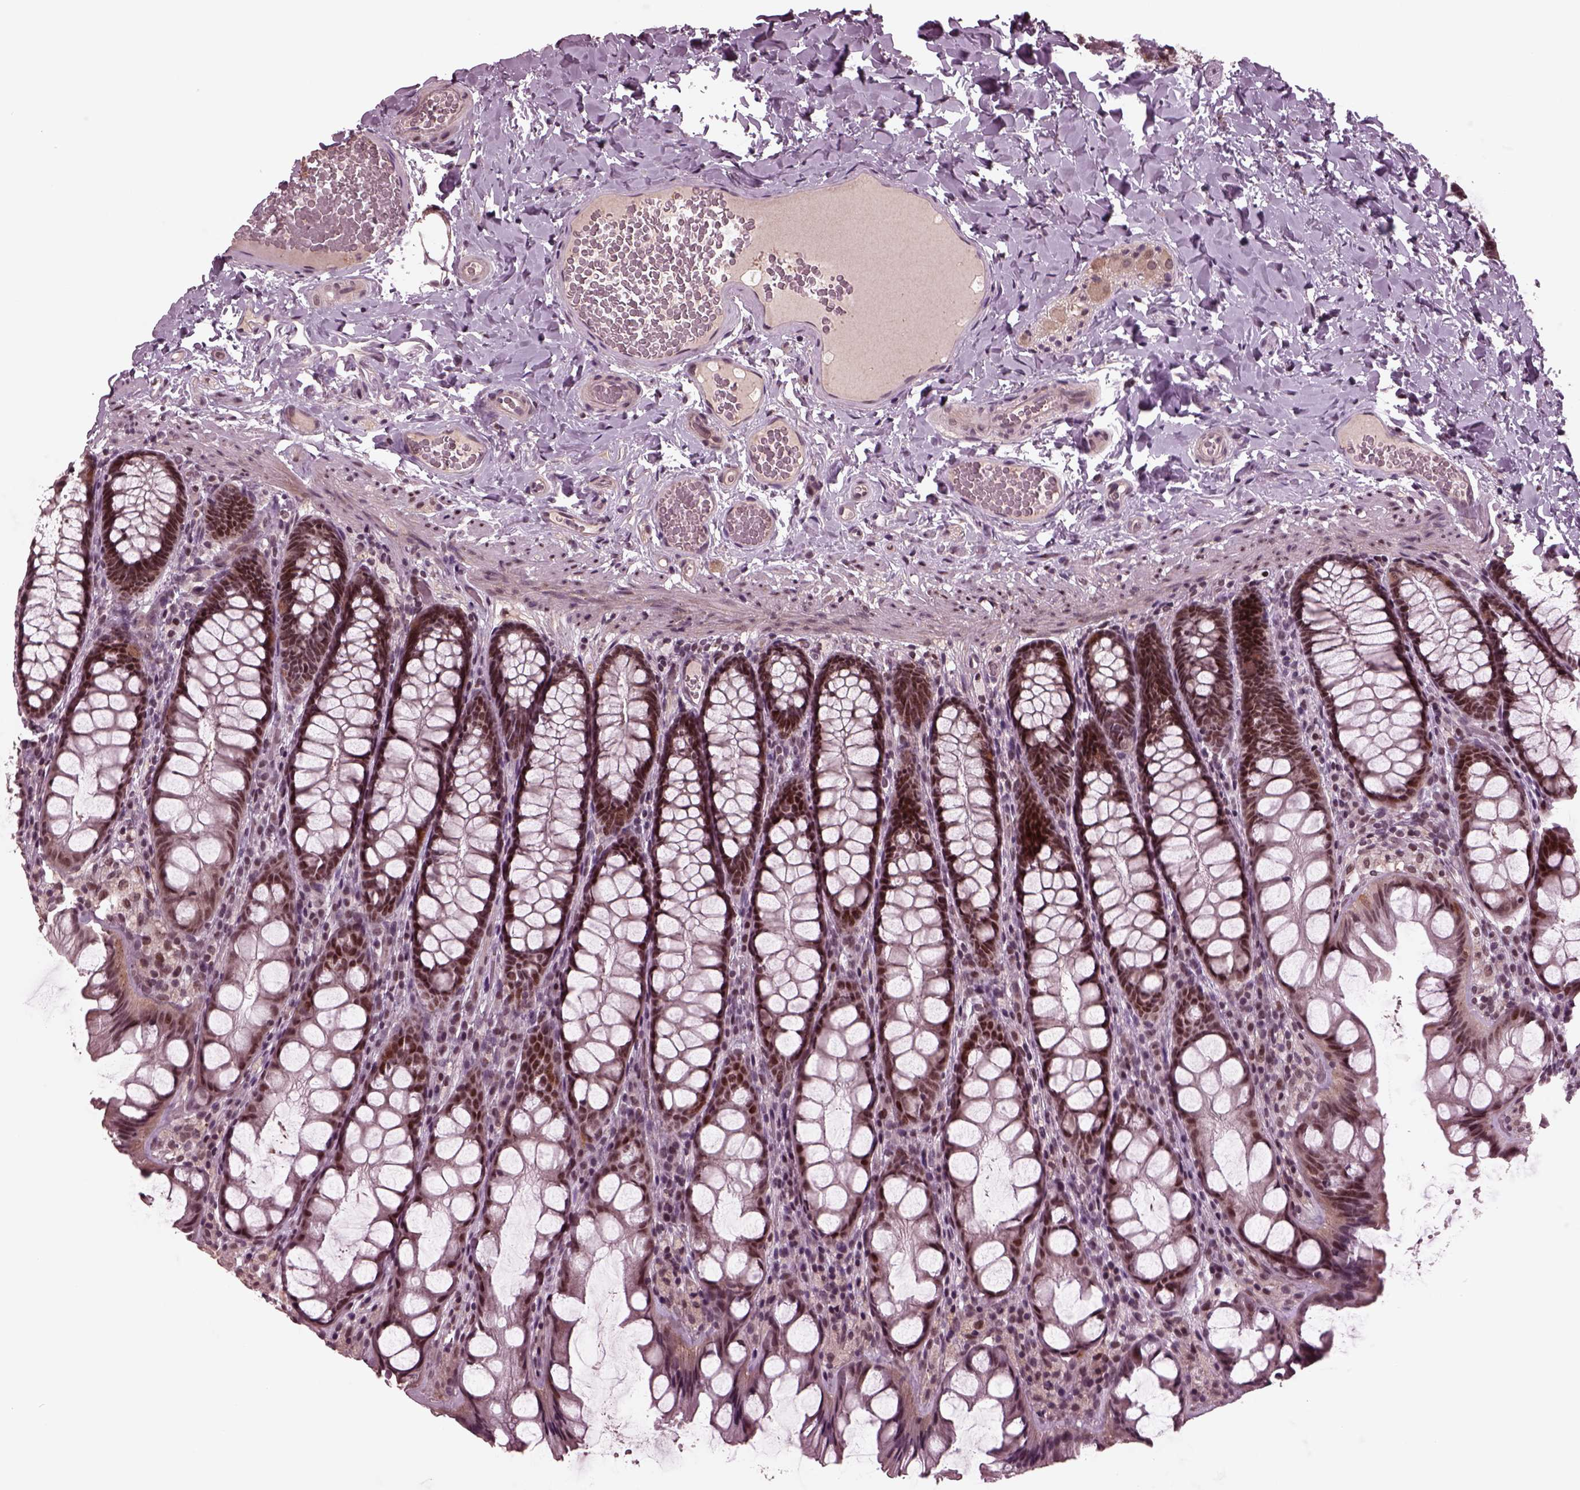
{"staining": {"intensity": "negative", "quantity": "none", "location": "none"}, "tissue": "colon", "cell_type": "Endothelial cells", "image_type": "normal", "snomed": [{"axis": "morphology", "description": "Normal tissue, NOS"}, {"axis": "topography", "description": "Colon"}], "caption": "A high-resolution photomicrograph shows IHC staining of unremarkable colon, which exhibits no significant expression in endothelial cells.", "gene": "NAP1L5", "patient": {"sex": "male", "age": 47}}